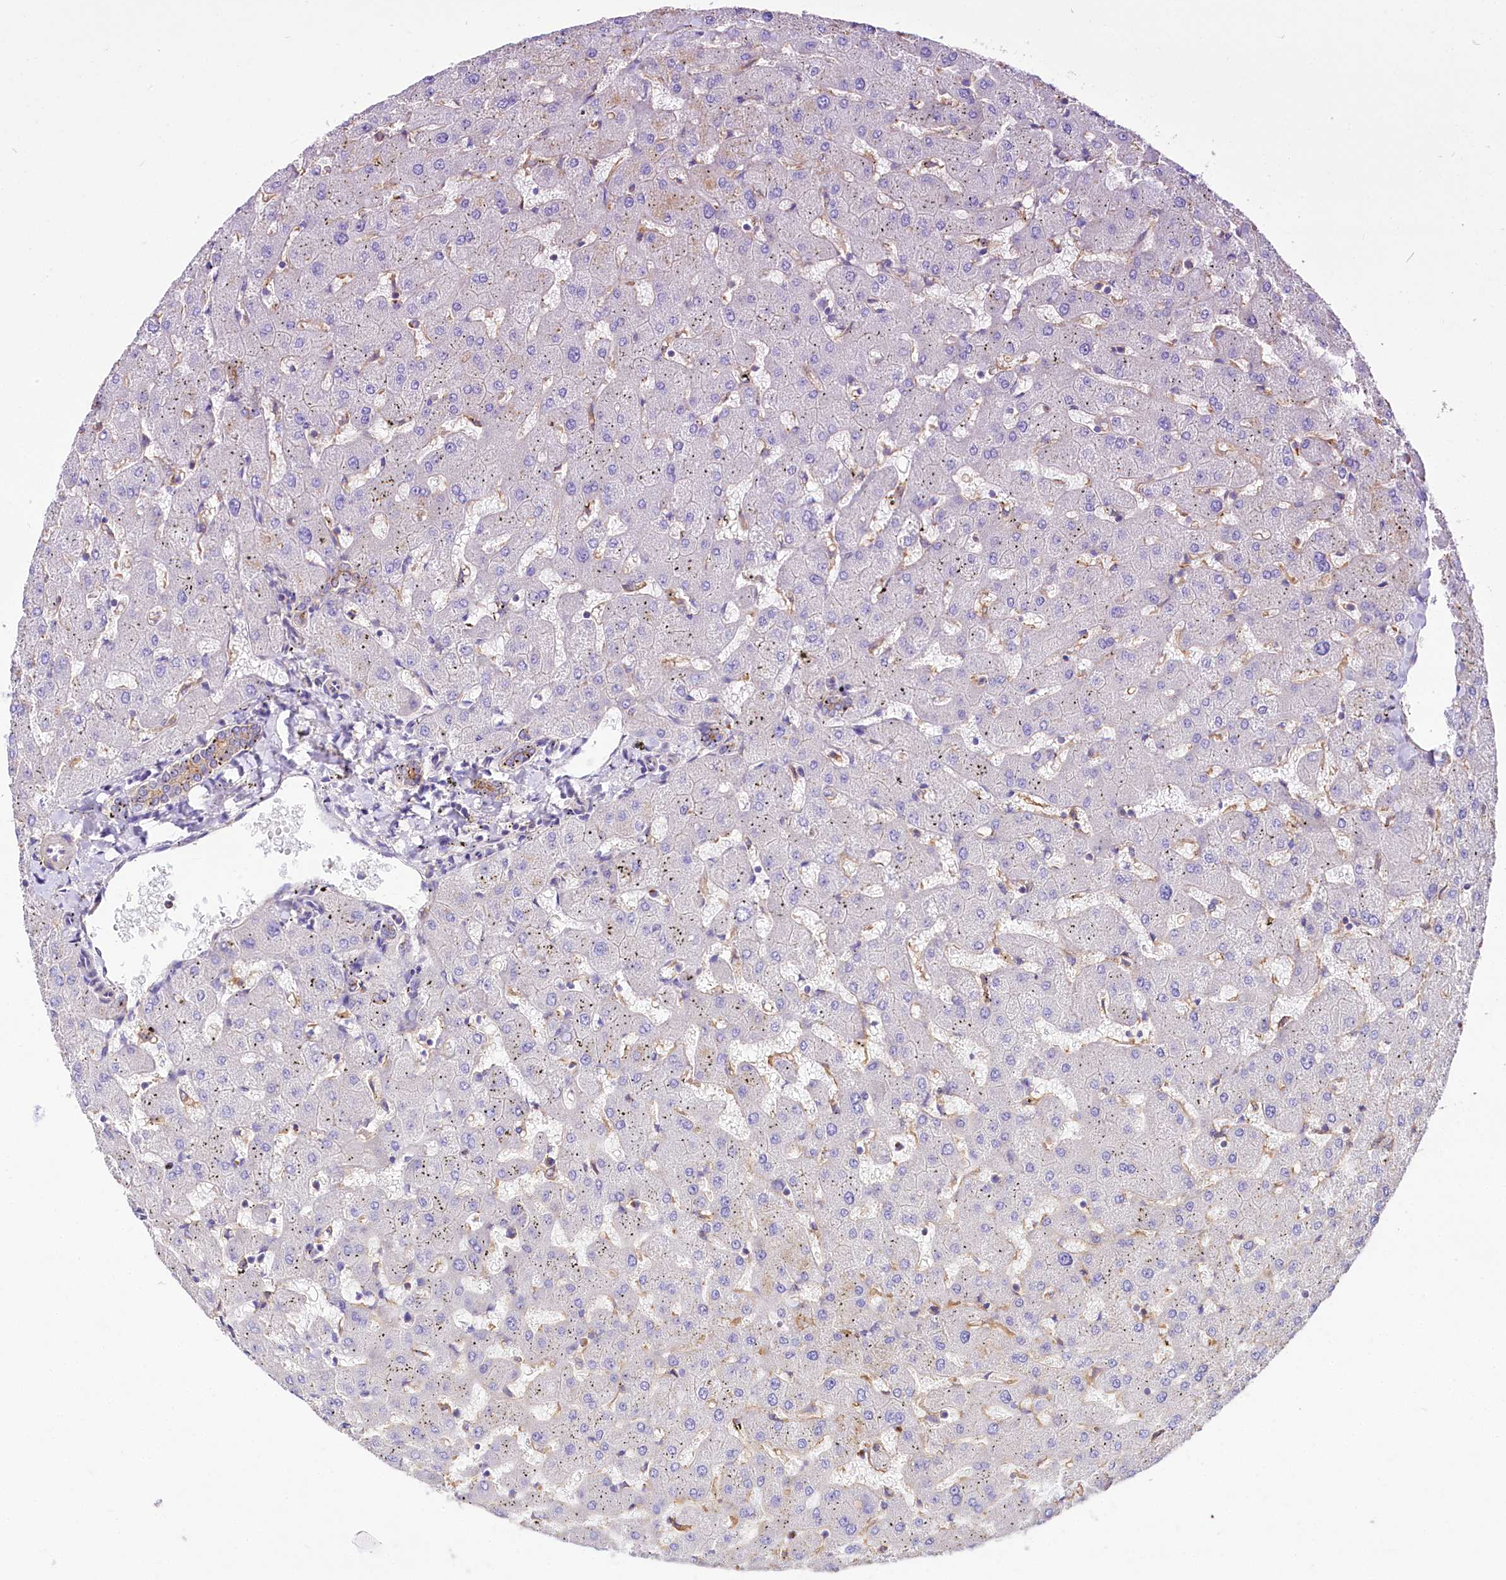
{"staining": {"intensity": "moderate", "quantity": "<25%", "location": "cytoplasmic/membranous"}, "tissue": "liver", "cell_type": "Cholangiocytes", "image_type": "normal", "snomed": [{"axis": "morphology", "description": "Normal tissue, NOS"}, {"axis": "topography", "description": "Liver"}], "caption": "DAB (3,3'-diaminobenzidine) immunohistochemical staining of benign human liver exhibits moderate cytoplasmic/membranous protein positivity in approximately <25% of cholangiocytes. Ihc stains the protein in brown and the nuclei are stained blue.", "gene": "FCHSD2", "patient": {"sex": "female", "age": 63}}